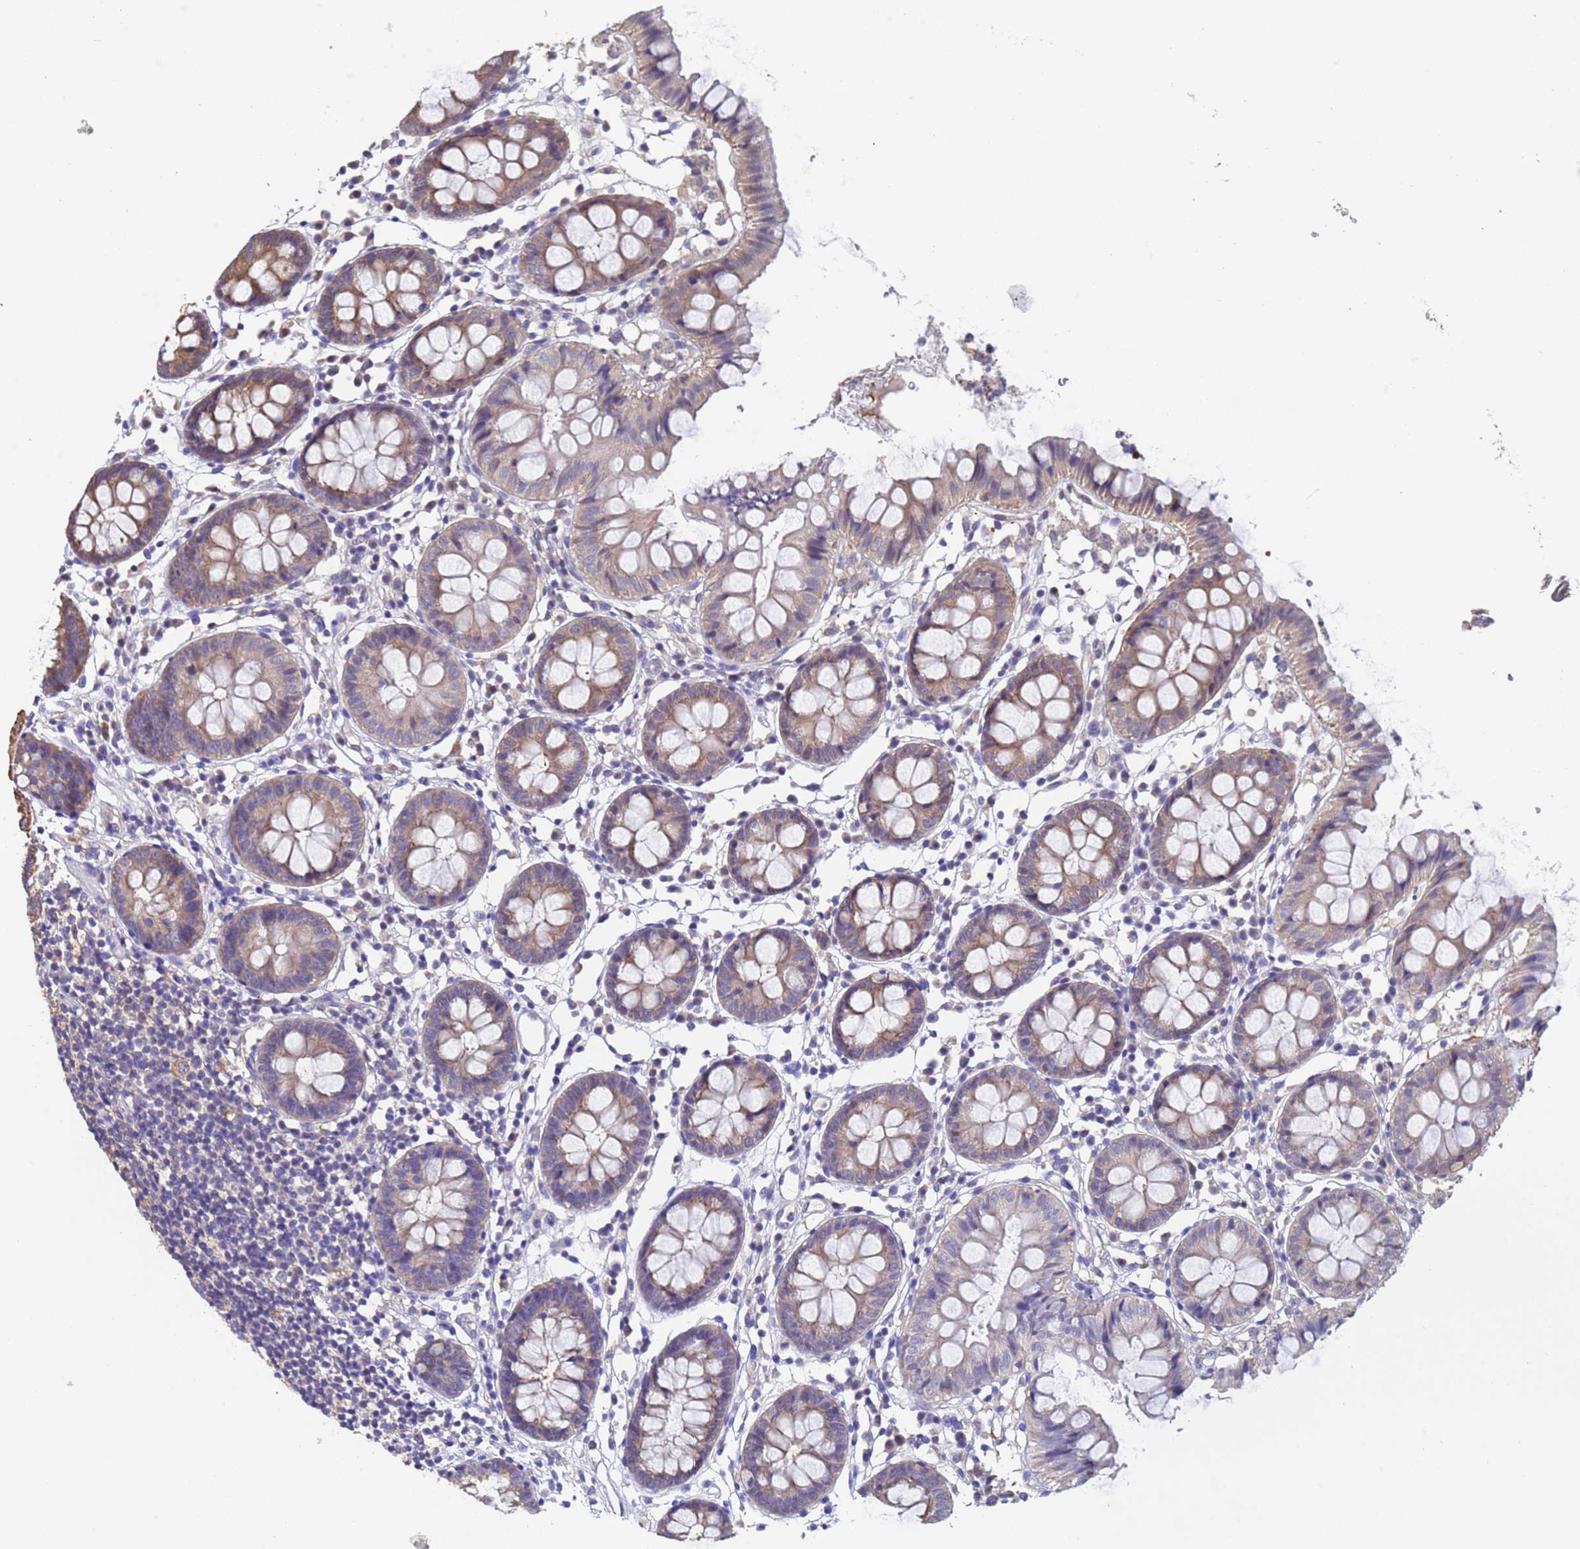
{"staining": {"intensity": "weak", "quantity": ">75%", "location": "cytoplasmic/membranous"}, "tissue": "colon", "cell_type": "Endothelial cells", "image_type": "normal", "snomed": [{"axis": "morphology", "description": "Normal tissue, NOS"}, {"axis": "topography", "description": "Colon"}], "caption": "Endothelial cells demonstrate low levels of weak cytoplasmic/membranous staining in about >75% of cells in benign human colon. Nuclei are stained in blue.", "gene": "FAM25A", "patient": {"sex": "female", "age": 84}}